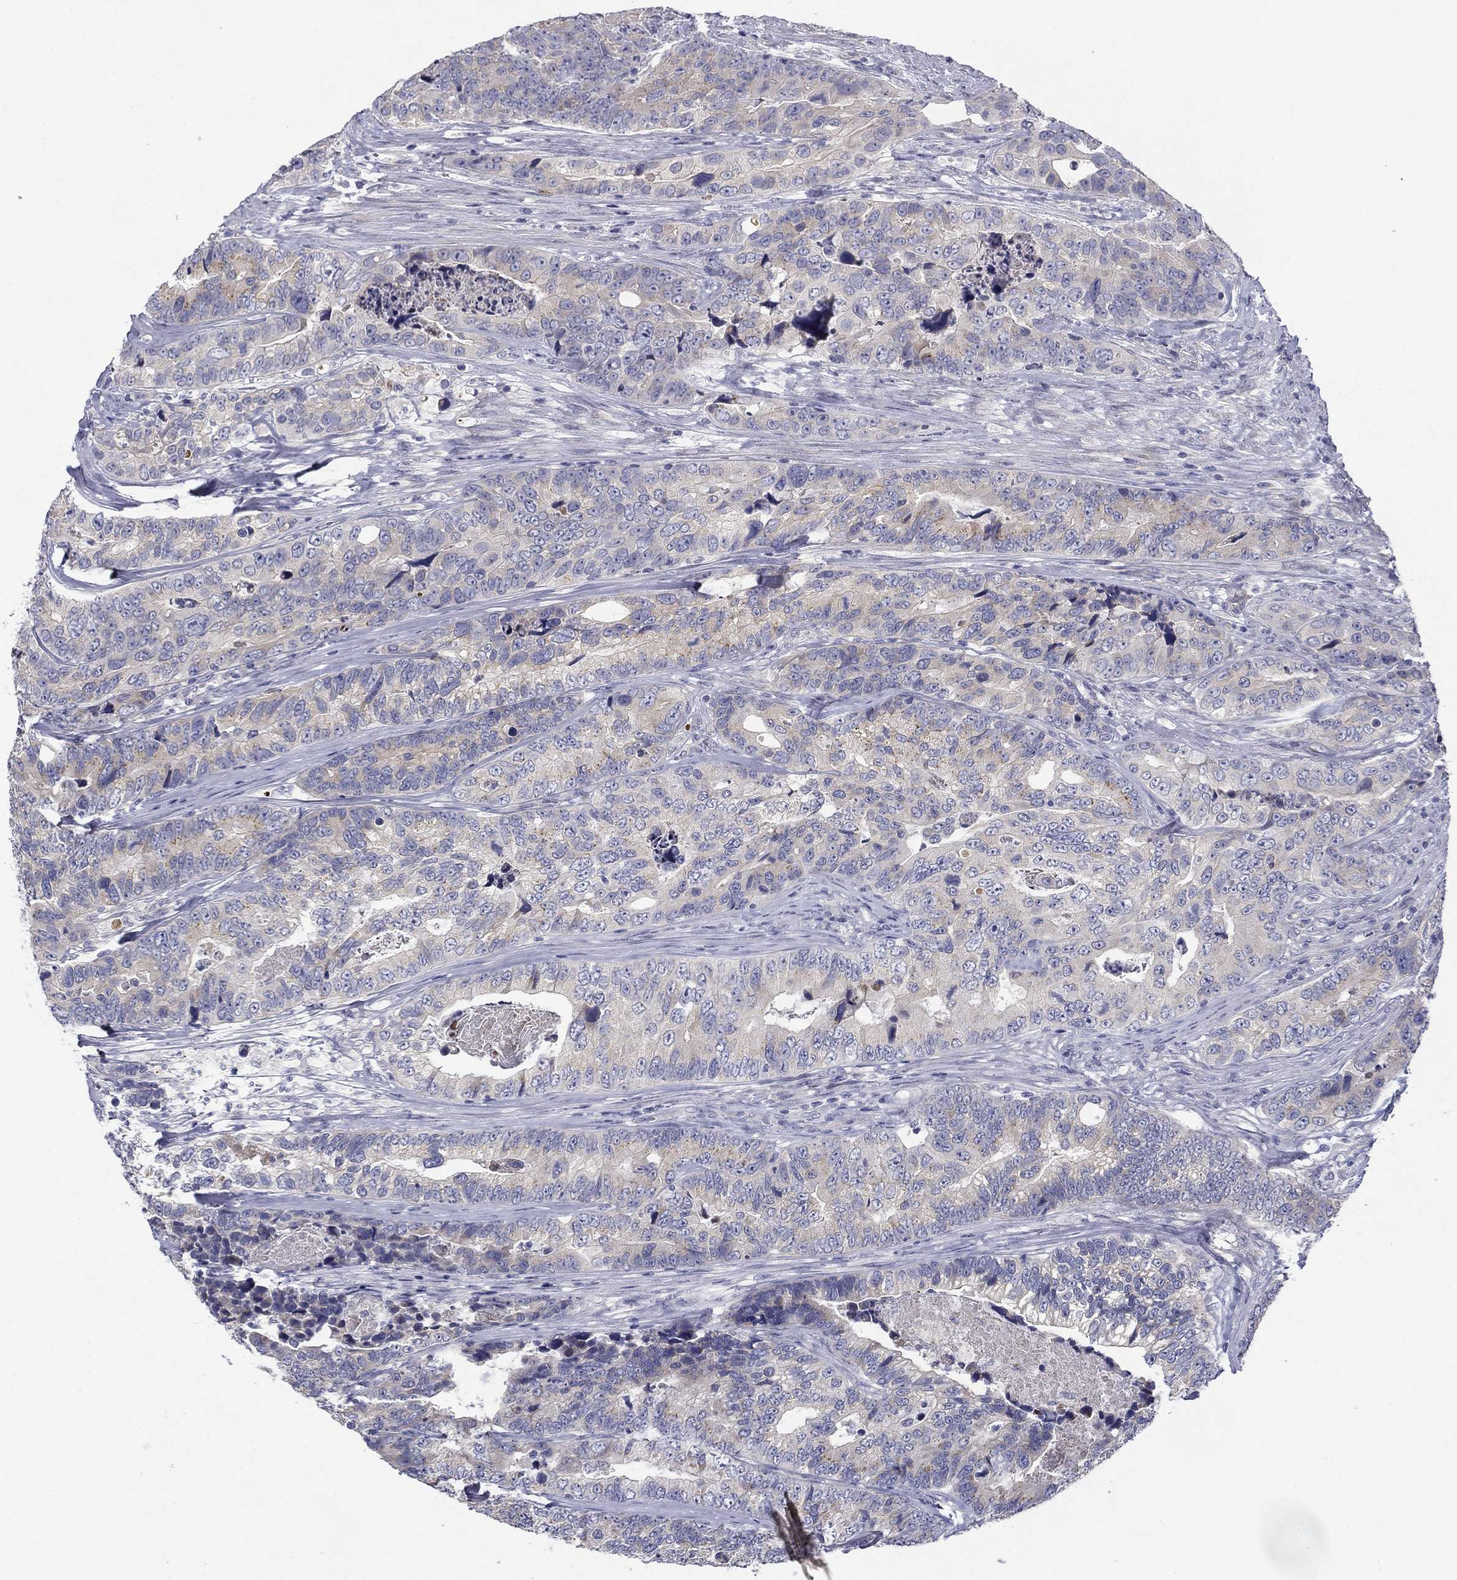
{"staining": {"intensity": "weak", "quantity": "<25%", "location": "cytoplasmic/membranous"}, "tissue": "colorectal cancer", "cell_type": "Tumor cells", "image_type": "cancer", "snomed": [{"axis": "morphology", "description": "Adenocarcinoma, NOS"}, {"axis": "topography", "description": "Colon"}], "caption": "This is a image of IHC staining of adenocarcinoma (colorectal), which shows no expression in tumor cells. (DAB IHC visualized using brightfield microscopy, high magnification).", "gene": "SPATA7", "patient": {"sex": "female", "age": 72}}